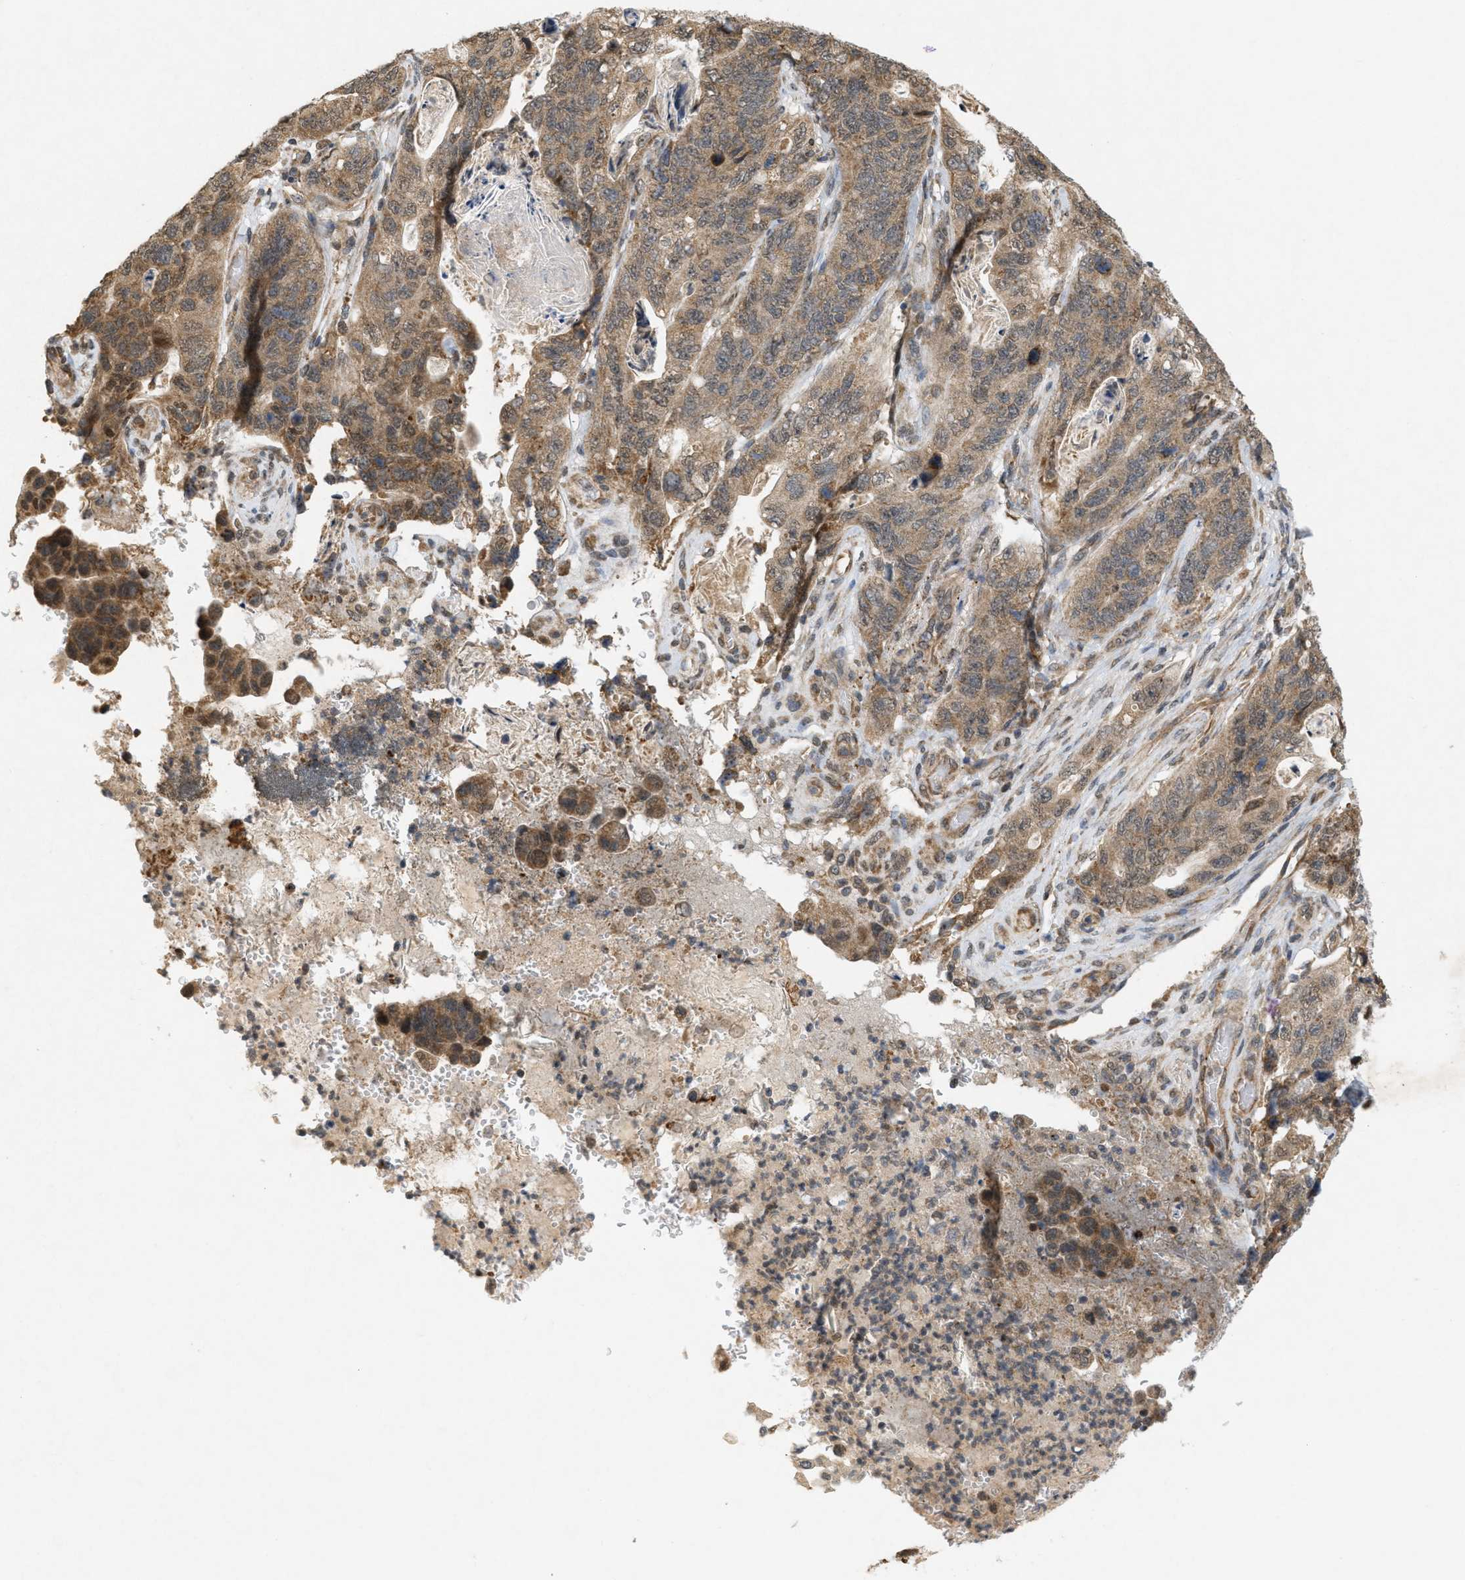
{"staining": {"intensity": "moderate", "quantity": ">75%", "location": "cytoplasmic/membranous"}, "tissue": "stomach cancer", "cell_type": "Tumor cells", "image_type": "cancer", "snomed": [{"axis": "morphology", "description": "Adenocarcinoma, NOS"}, {"axis": "topography", "description": "Stomach"}], "caption": "Adenocarcinoma (stomach) tissue exhibits moderate cytoplasmic/membranous positivity in about >75% of tumor cells", "gene": "PRKD1", "patient": {"sex": "female", "age": 89}}